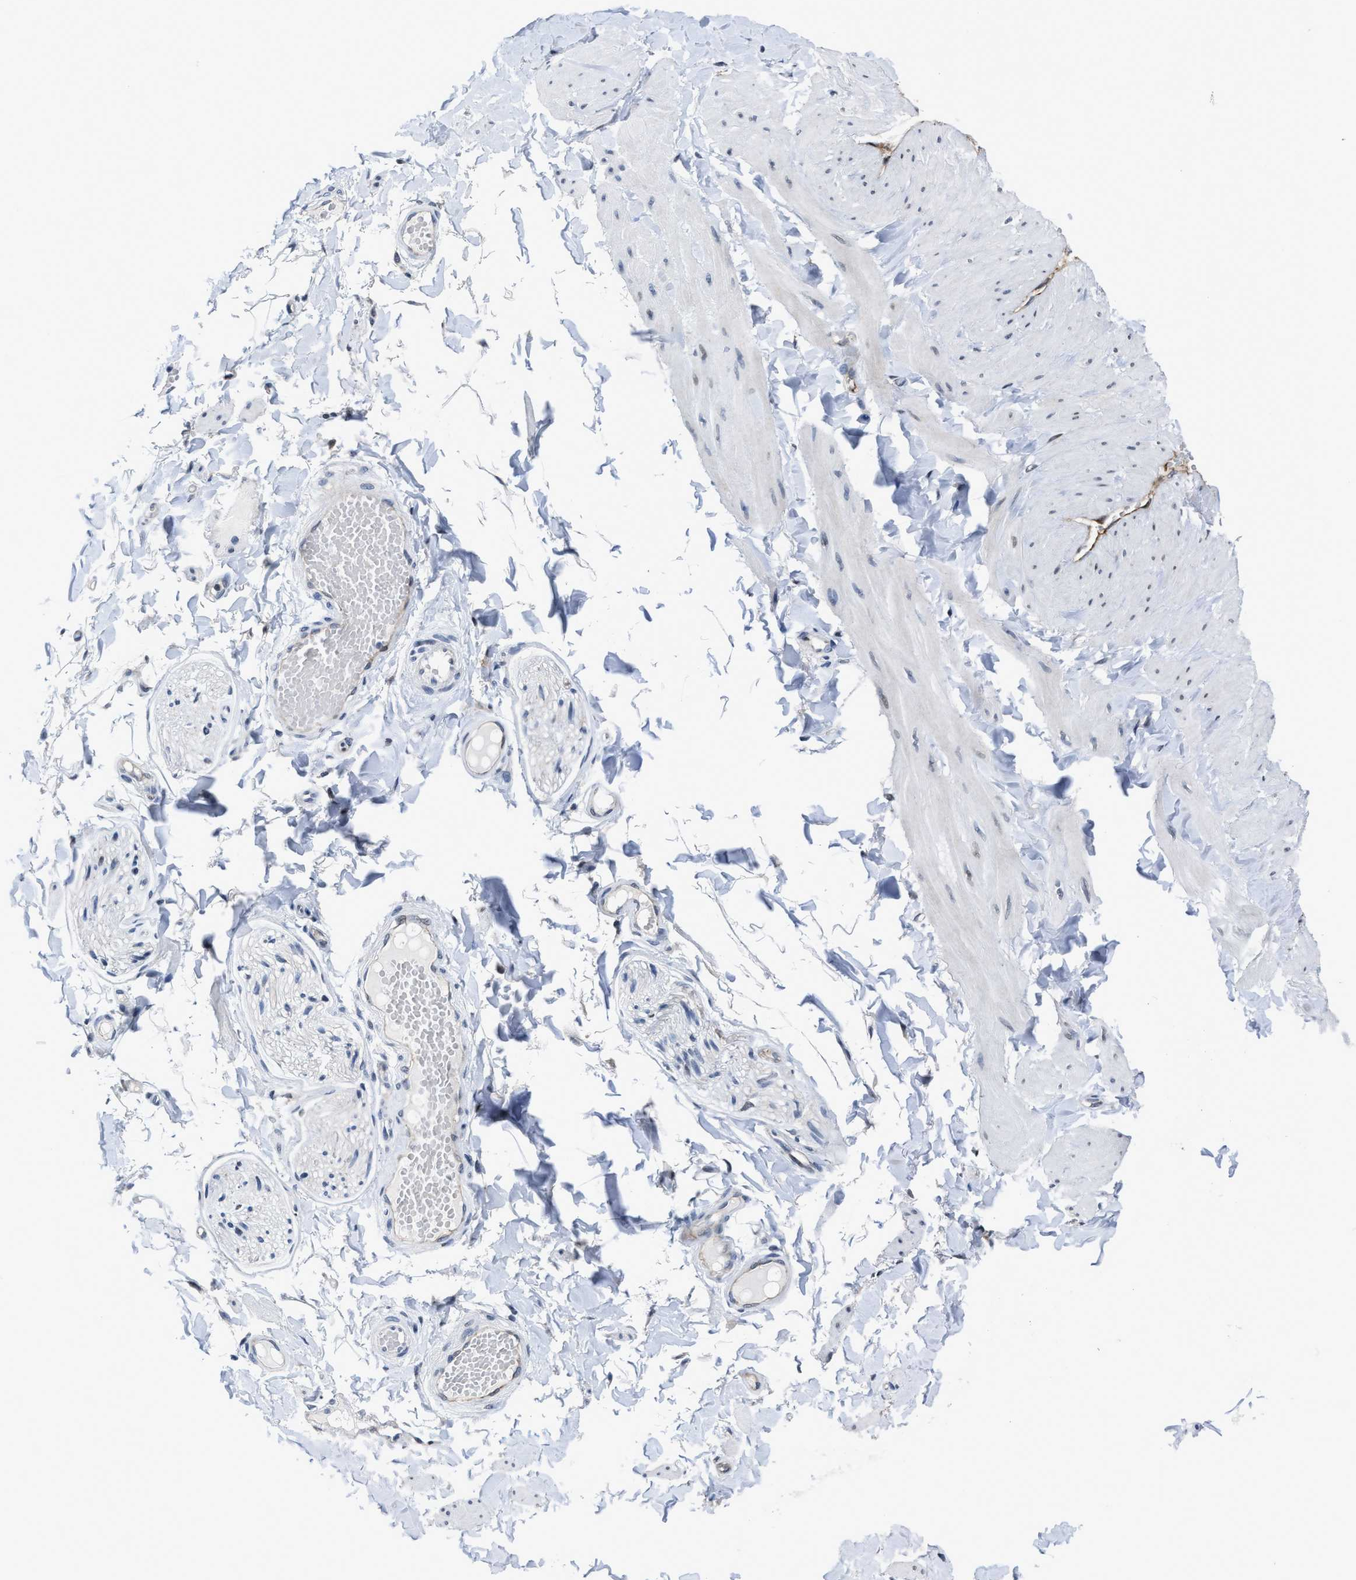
{"staining": {"intensity": "negative", "quantity": "none", "location": "none"}, "tissue": "adipose tissue", "cell_type": "Adipocytes", "image_type": "normal", "snomed": [{"axis": "morphology", "description": "Normal tissue, NOS"}, {"axis": "topography", "description": "Adipose tissue"}, {"axis": "topography", "description": "Vascular tissue"}, {"axis": "topography", "description": "Peripheral nerve tissue"}], "caption": "Protein analysis of normal adipose tissue demonstrates no significant staining in adipocytes.", "gene": "MARCKSL1", "patient": {"sex": "male", "age": 25}}